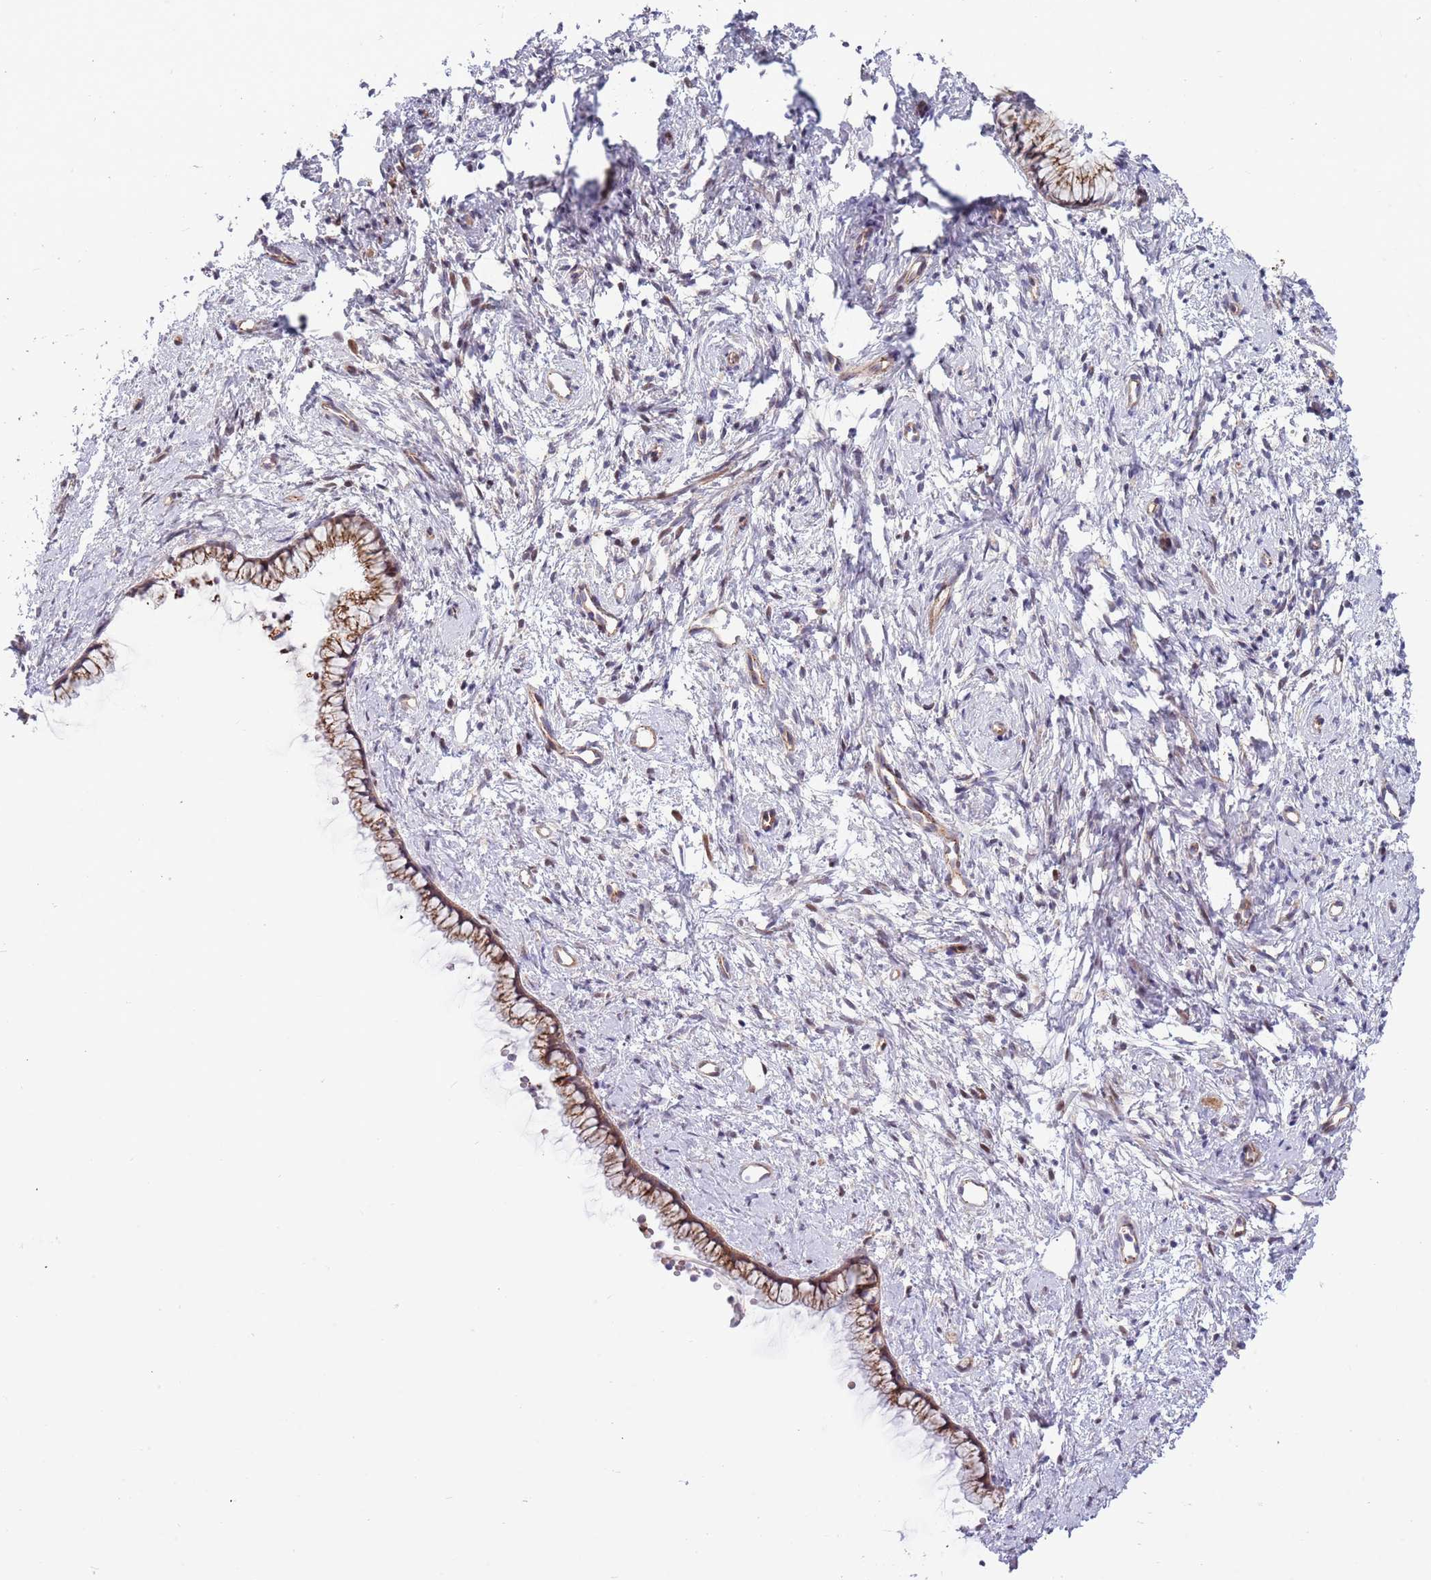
{"staining": {"intensity": "moderate", "quantity": ">75%", "location": "cytoplasmic/membranous"}, "tissue": "cervix", "cell_type": "Glandular cells", "image_type": "normal", "snomed": [{"axis": "morphology", "description": "Normal tissue, NOS"}, {"axis": "topography", "description": "Cervix"}], "caption": "DAB immunohistochemical staining of normal cervix reveals moderate cytoplasmic/membranous protein expression in approximately >75% of glandular cells. (brown staining indicates protein expression, while blue staining denotes nuclei).", "gene": "ITGB6", "patient": {"sex": "female", "age": 57}}